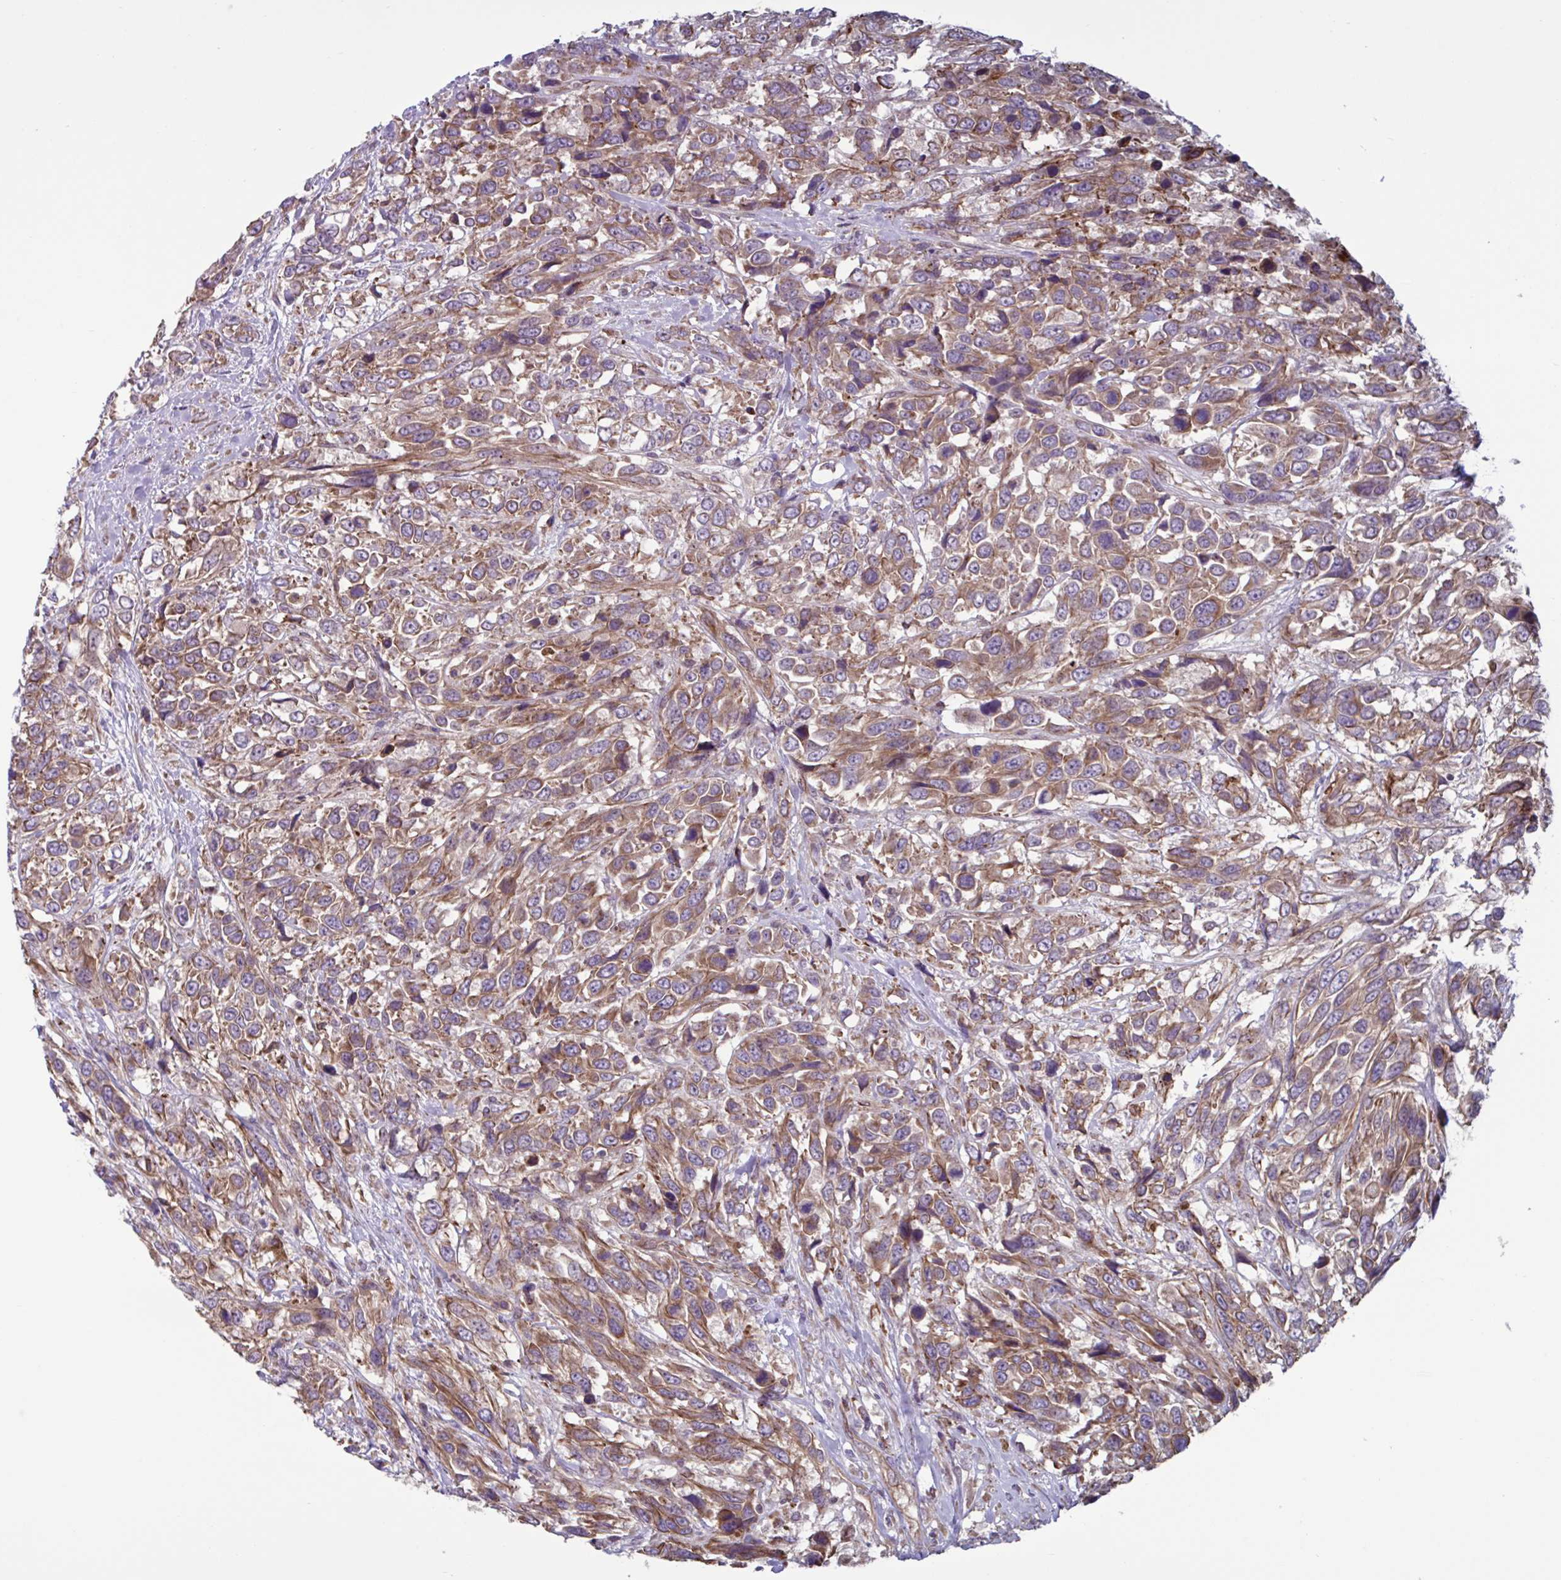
{"staining": {"intensity": "moderate", "quantity": ">75%", "location": "cytoplasmic/membranous"}, "tissue": "urothelial cancer", "cell_type": "Tumor cells", "image_type": "cancer", "snomed": [{"axis": "morphology", "description": "Urothelial carcinoma, High grade"}, {"axis": "topography", "description": "Urinary bladder"}], "caption": "High-magnification brightfield microscopy of high-grade urothelial carcinoma stained with DAB (3,3'-diaminobenzidine) (brown) and counterstained with hematoxylin (blue). tumor cells exhibit moderate cytoplasmic/membranous positivity is seen in about>75% of cells. (DAB (3,3'-diaminobenzidine) IHC, brown staining for protein, blue staining for nuclei).", "gene": "GLTP", "patient": {"sex": "female", "age": 70}}